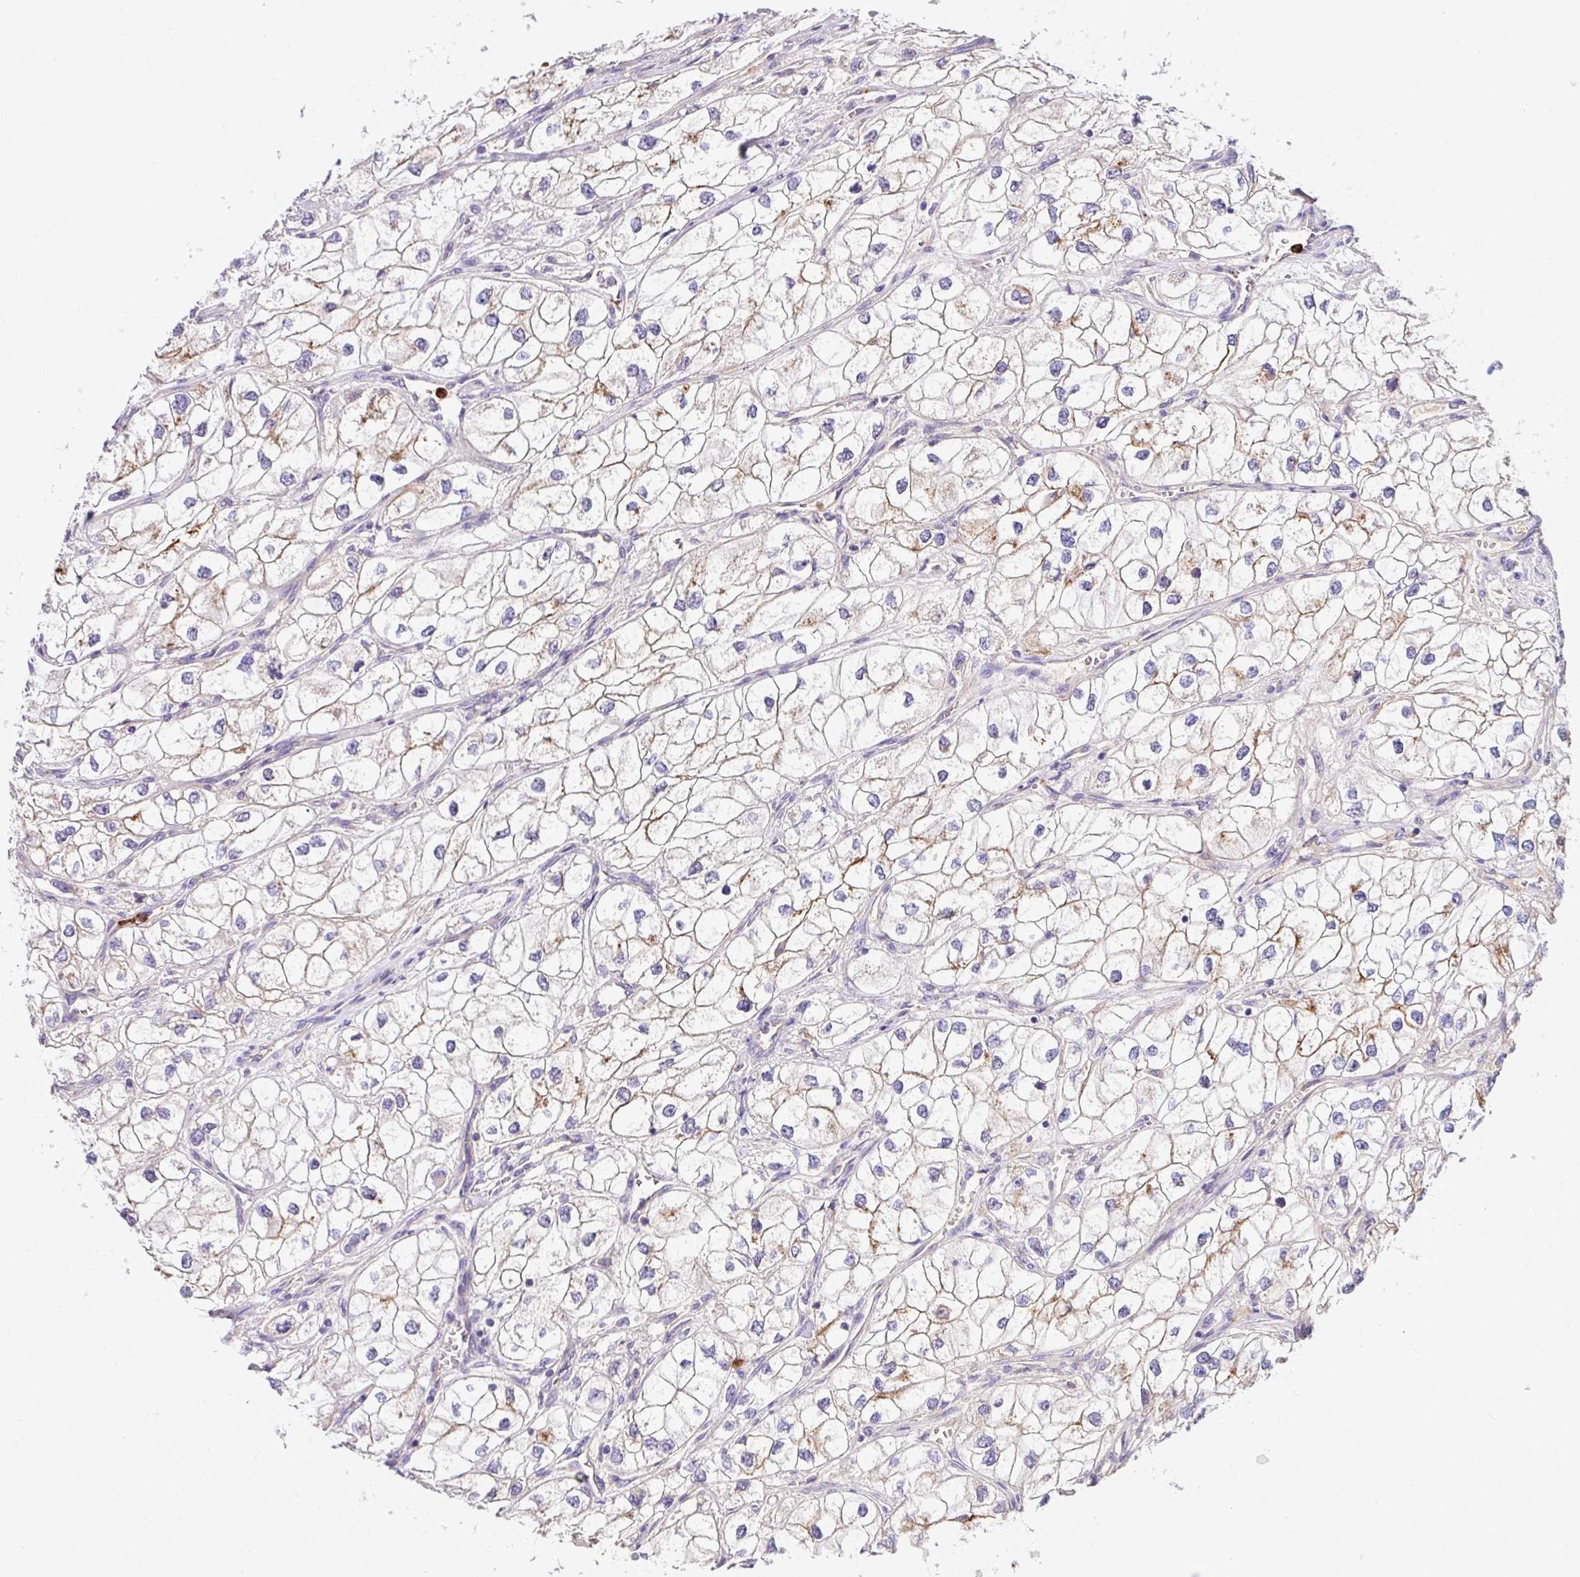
{"staining": {"intensity": "weak", "quantity": "25%-75%", "location": "cytoplasmic/membranous"}, "tissue": "renal cancer", "cell_type": "Tumor cells", "image_type": "cancer", "snomed": [{"axis": "morphology", "description": "Adenocarcinoma, NOS"}, {"axis": "topography", "description": "Kidney"}], "caption": "Human adenocarcinoma (renal) stained with a brown dye shows weak cytoplasmic/membranous positive expression in approximately 25%-75% of tumor cells.", "gene": "CRISP3", "patient": {"sex": "male", "age": 59}}